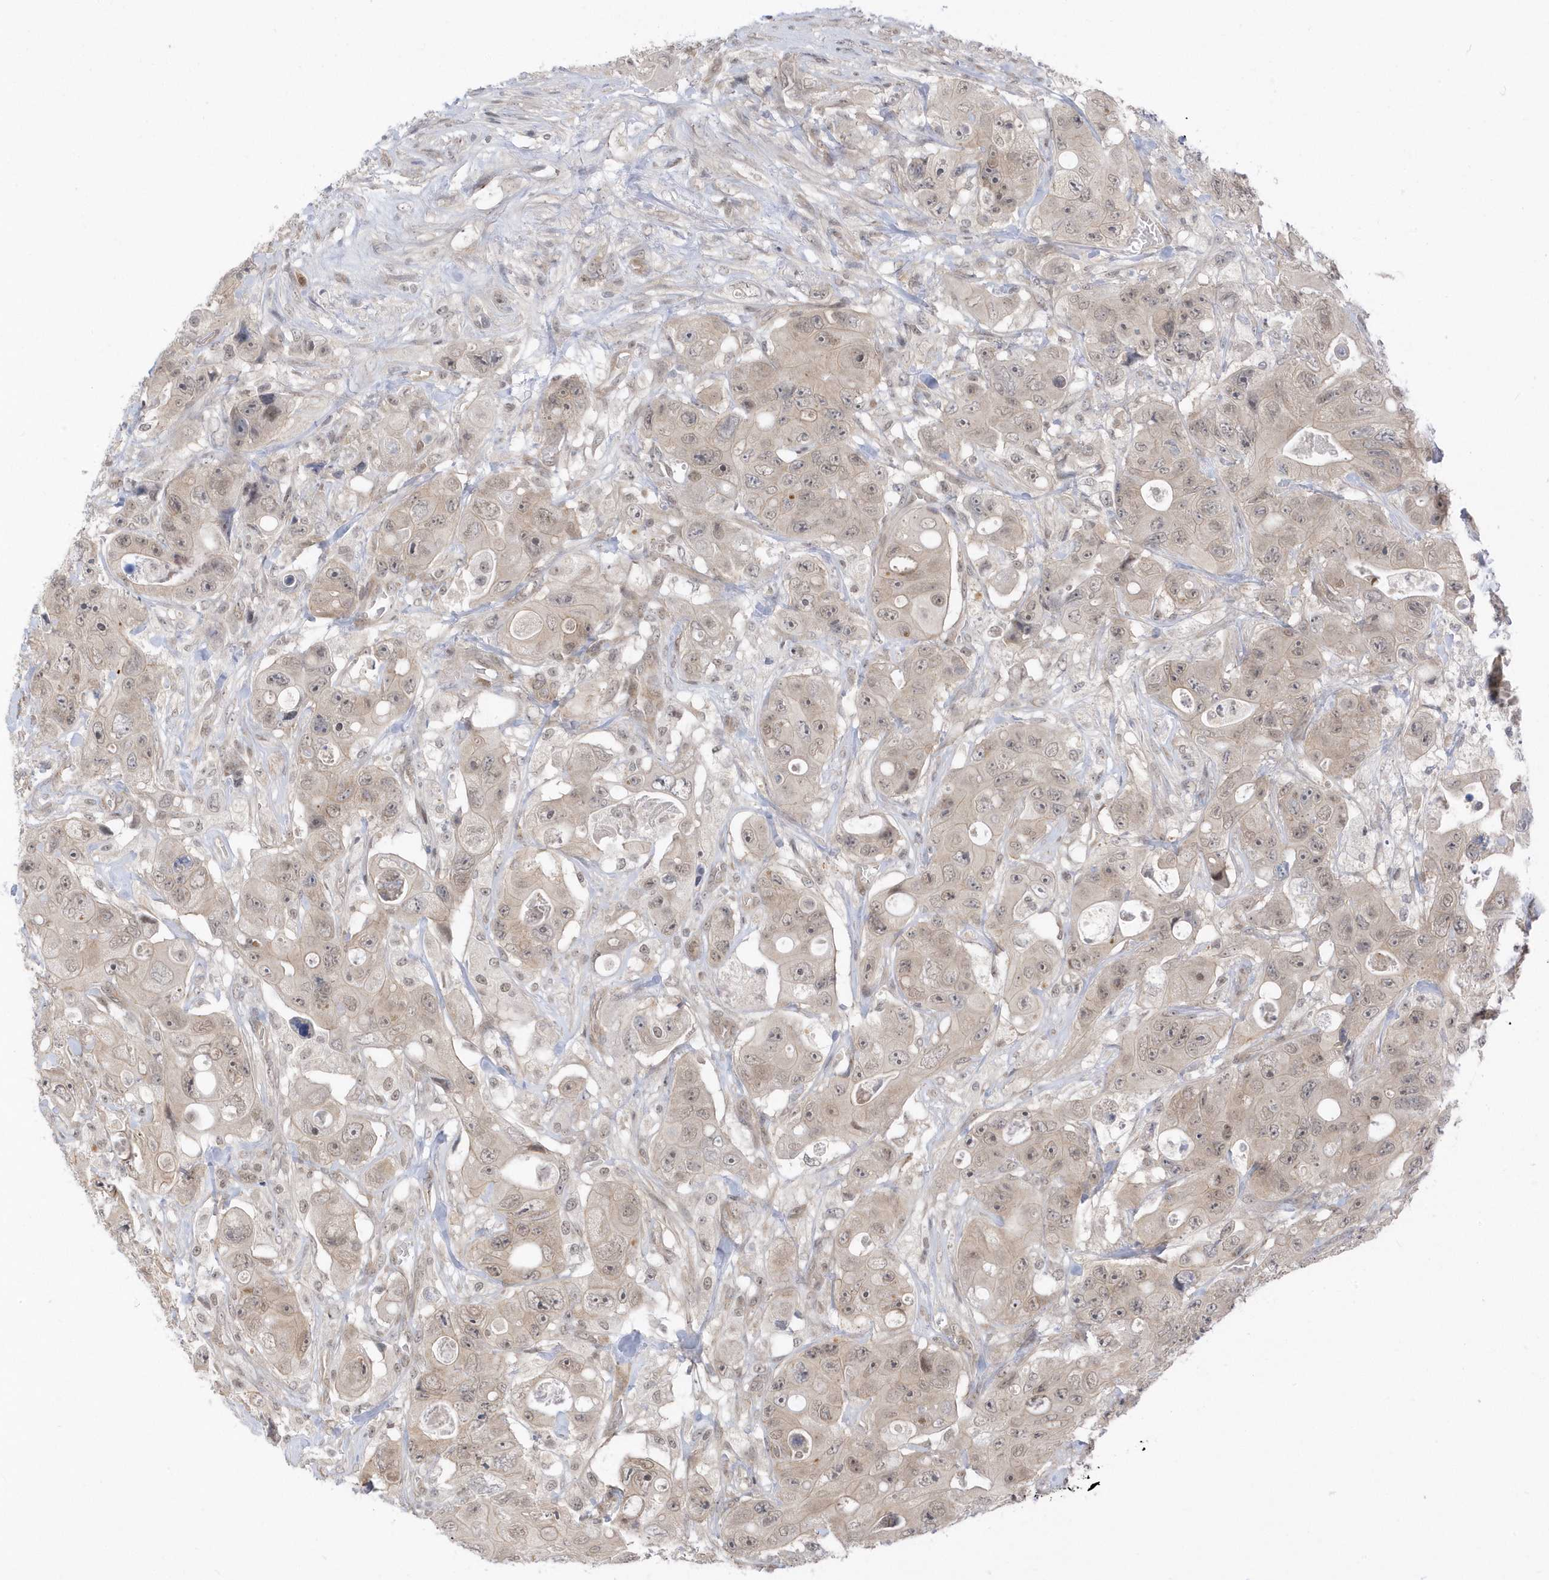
{"staining": {"intensity": "weak", "quantity": ">75%", "location": "cytoplasmic/membranous,nuclear"}, "tissue": "colorectal cancer", "cell_type": "Tumor cells", "image_type": "cancer", "snomed": [{"axis": "morphology", "description": "Adenocarcinoma, NOS"}, {"axis": "topography", "description": "Colon"}], "caption": "A low amount of weak cytoplasmic/membranous and nuclear staining is appreciated in approximately >75% of tumor cells in colorectal cancer tissue. The protein is shown in brown color, while the nuclei are stained blue.", "gene": "USP53", "patient": {"sex": "female", "age": 46}}